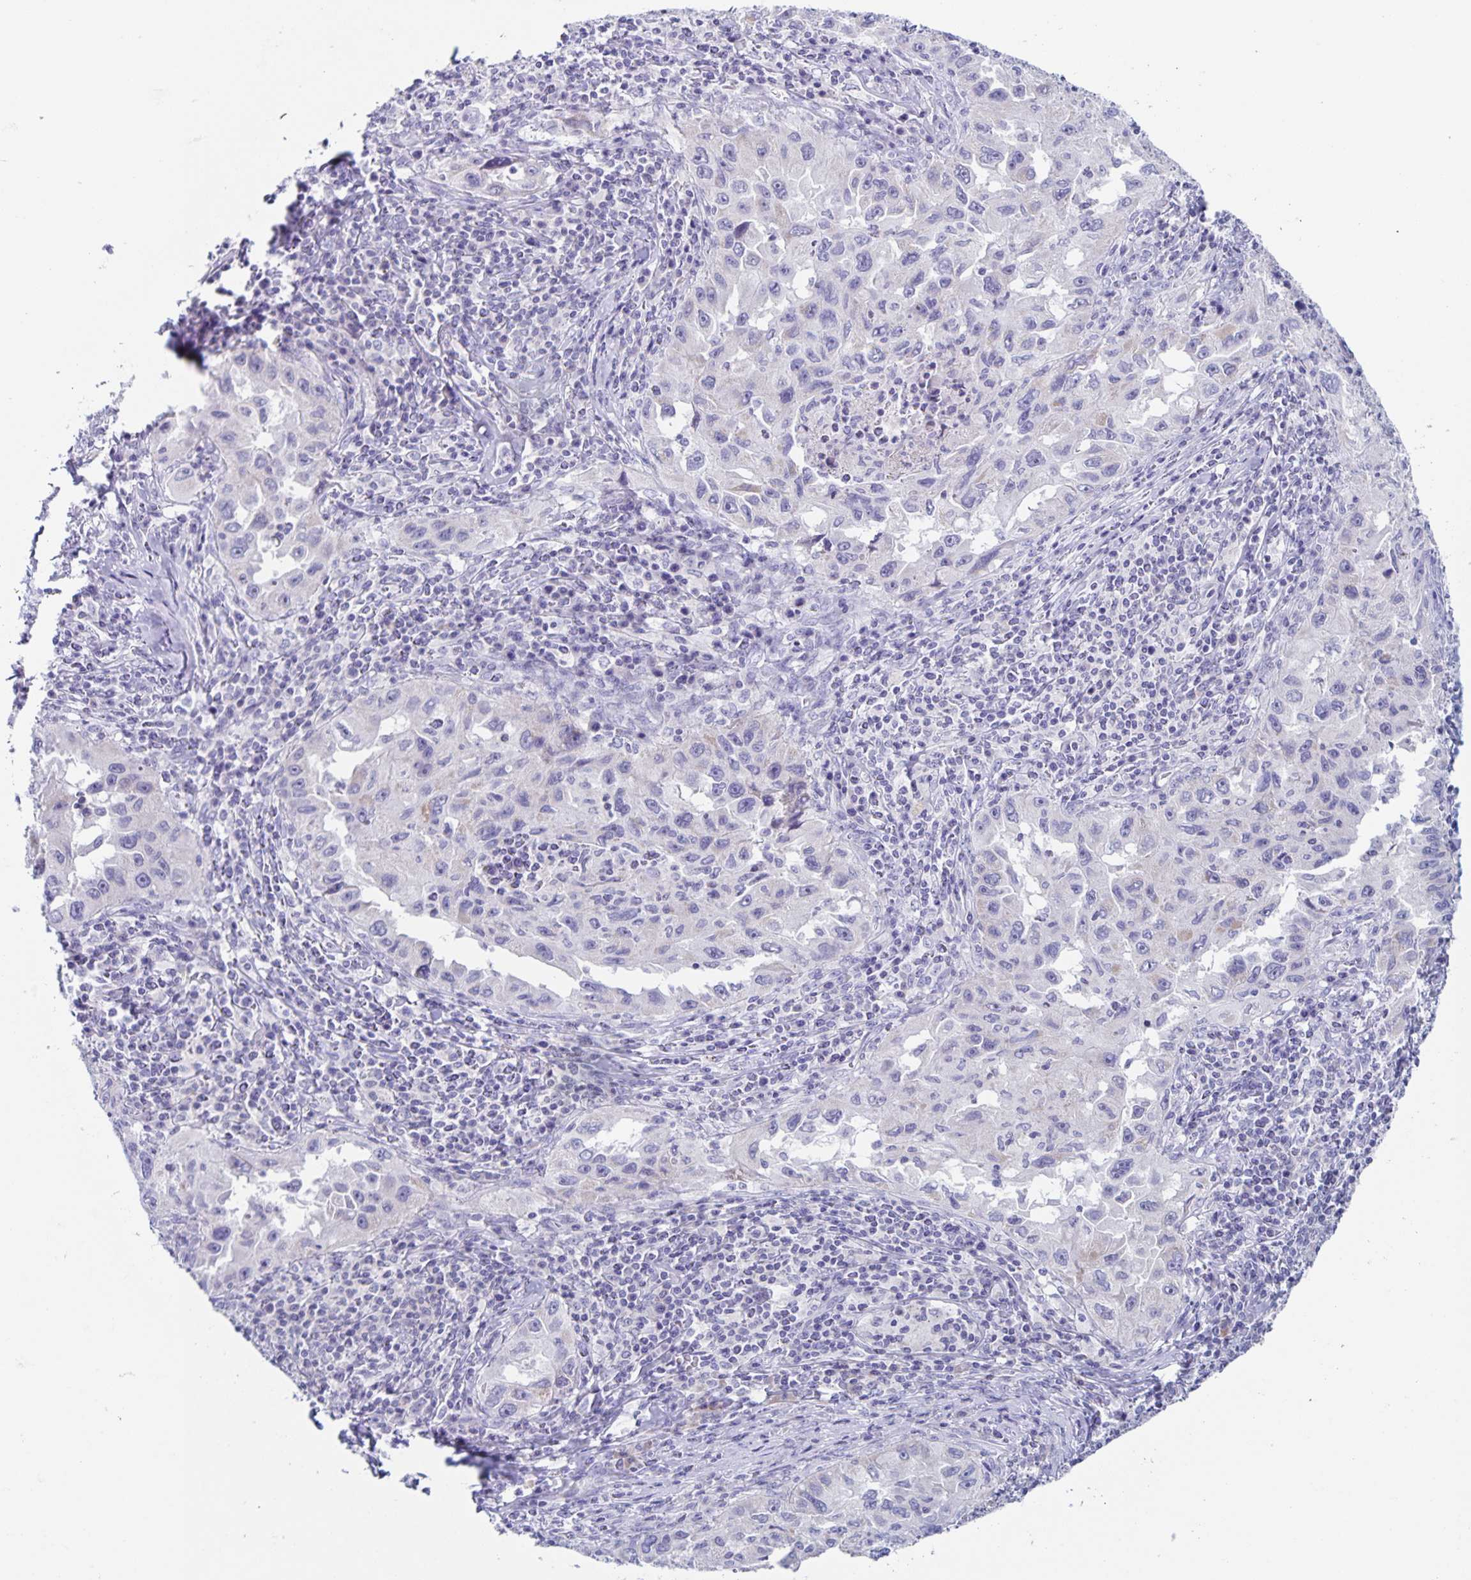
{"staining": {"intensity": "negative", "quantity": "none", "location": "none"}, "tissue": "lung cancer", "cell_type": "Tumor cells", "image_type": "cancer", "snomed": [{"axis": "morphology", "description": "Adenocarcinoma, NOS"}, {"axis": "topography", "description": "Lung"}], "caption": "IHC of human adenocarcinoma (lung) reveals no expression in tumor cells.", "gene": "RPL36A", "patient": {"sex": "female", "age": 73}}